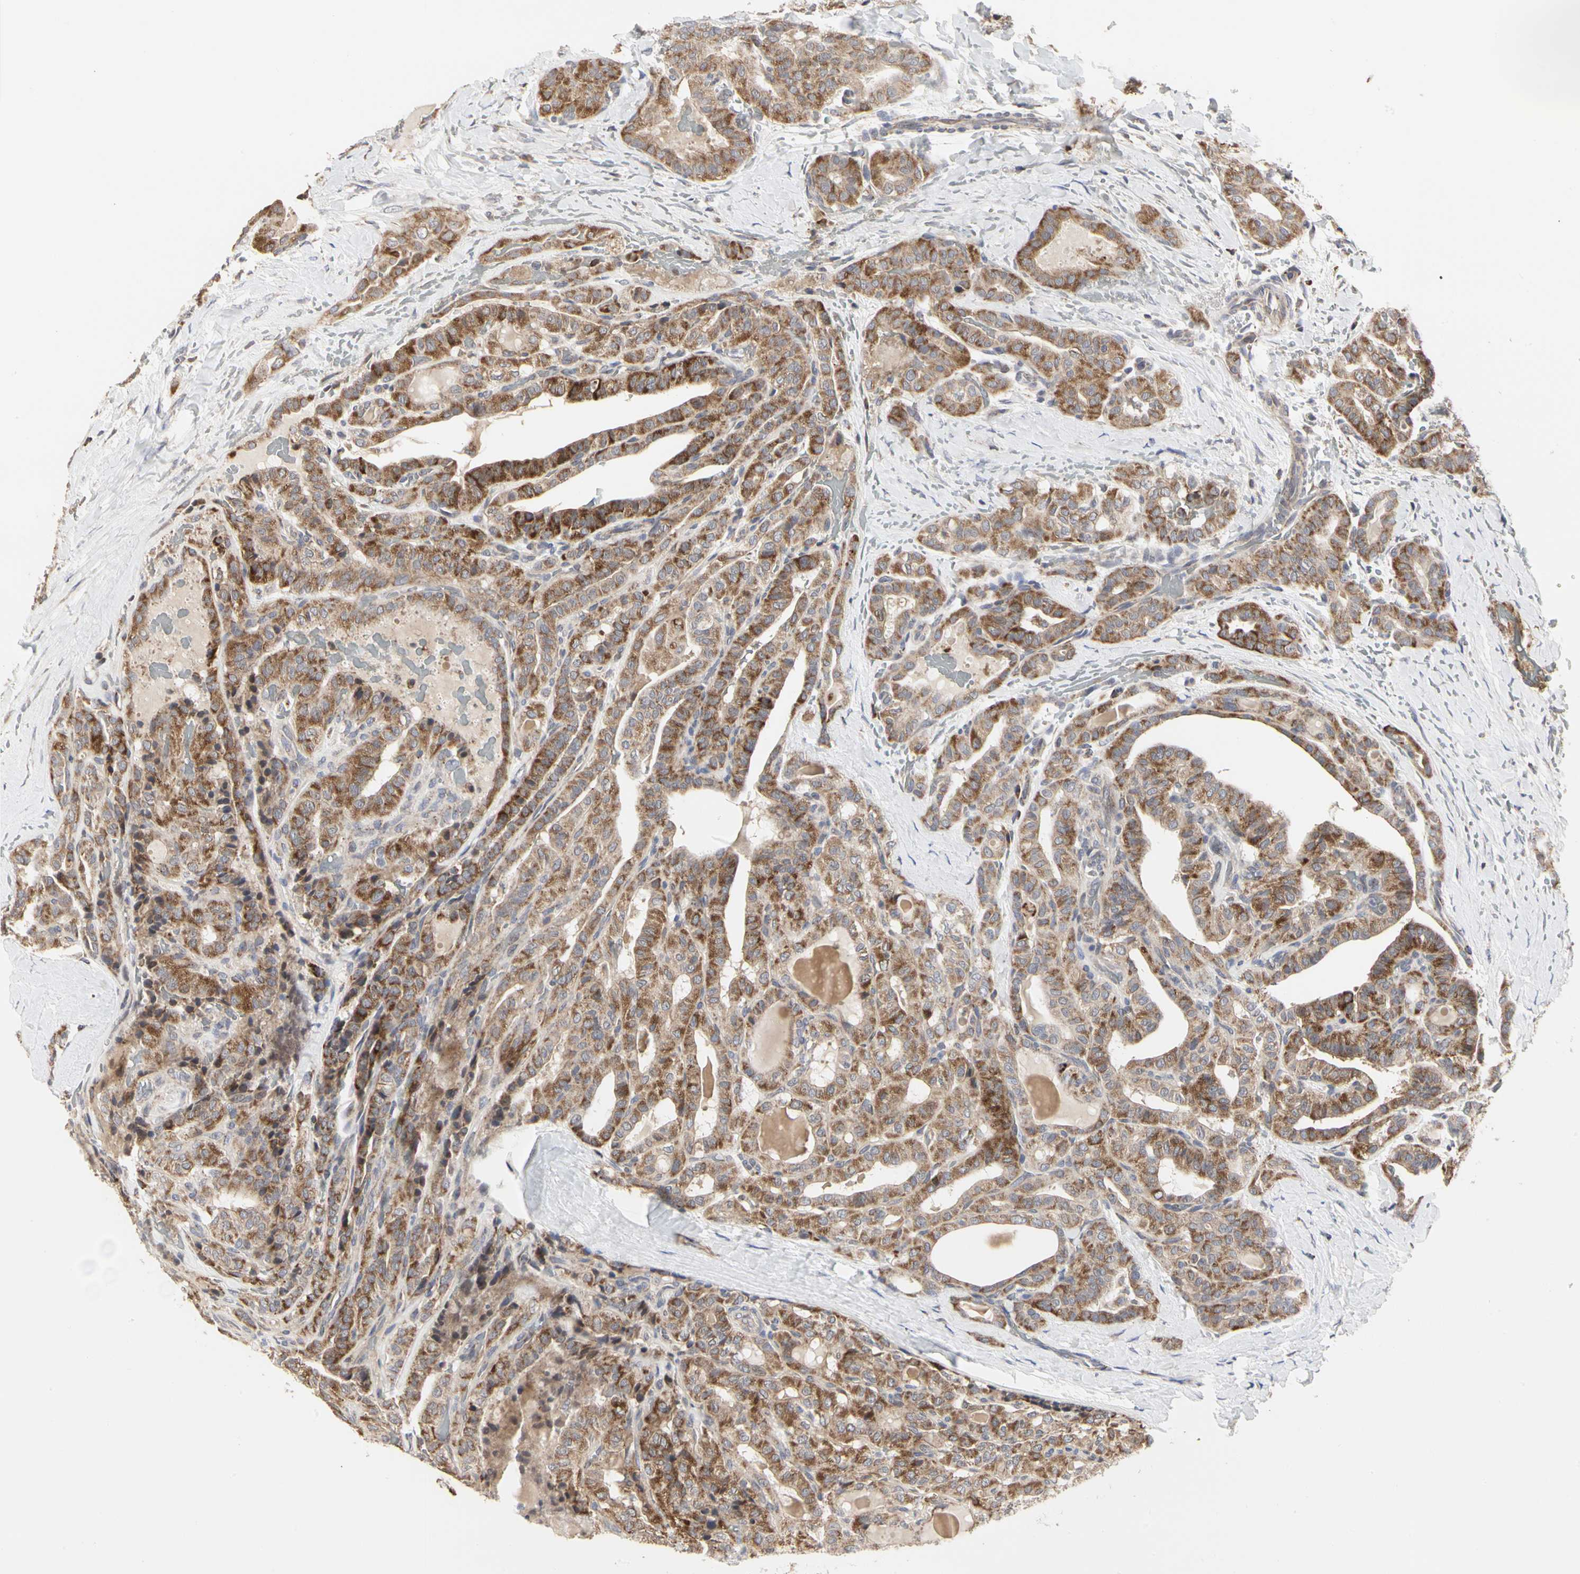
{"staining": {"intensity": "moderate", "quantity": ">75%", "location": "cytoplasmic/membranous"}, "tissue": "thyroid cancer", "cell_type": "Tumor cells", "image_type": "cancer", "snomed": [{"axis": "morphology", "description": "Papillary adenocarcinoma, NOS"}, {"axis": "topography", "description": "Thyroid gland"}], "caption": "Thyroid cancer was stained to show a protein in brown. There is medium levels of moderate cytoplasmic/membranous positivity in approximately >75% of tumor cells.", "gene": "TSKU", "patient": {"sex": "male", "age": 77}}